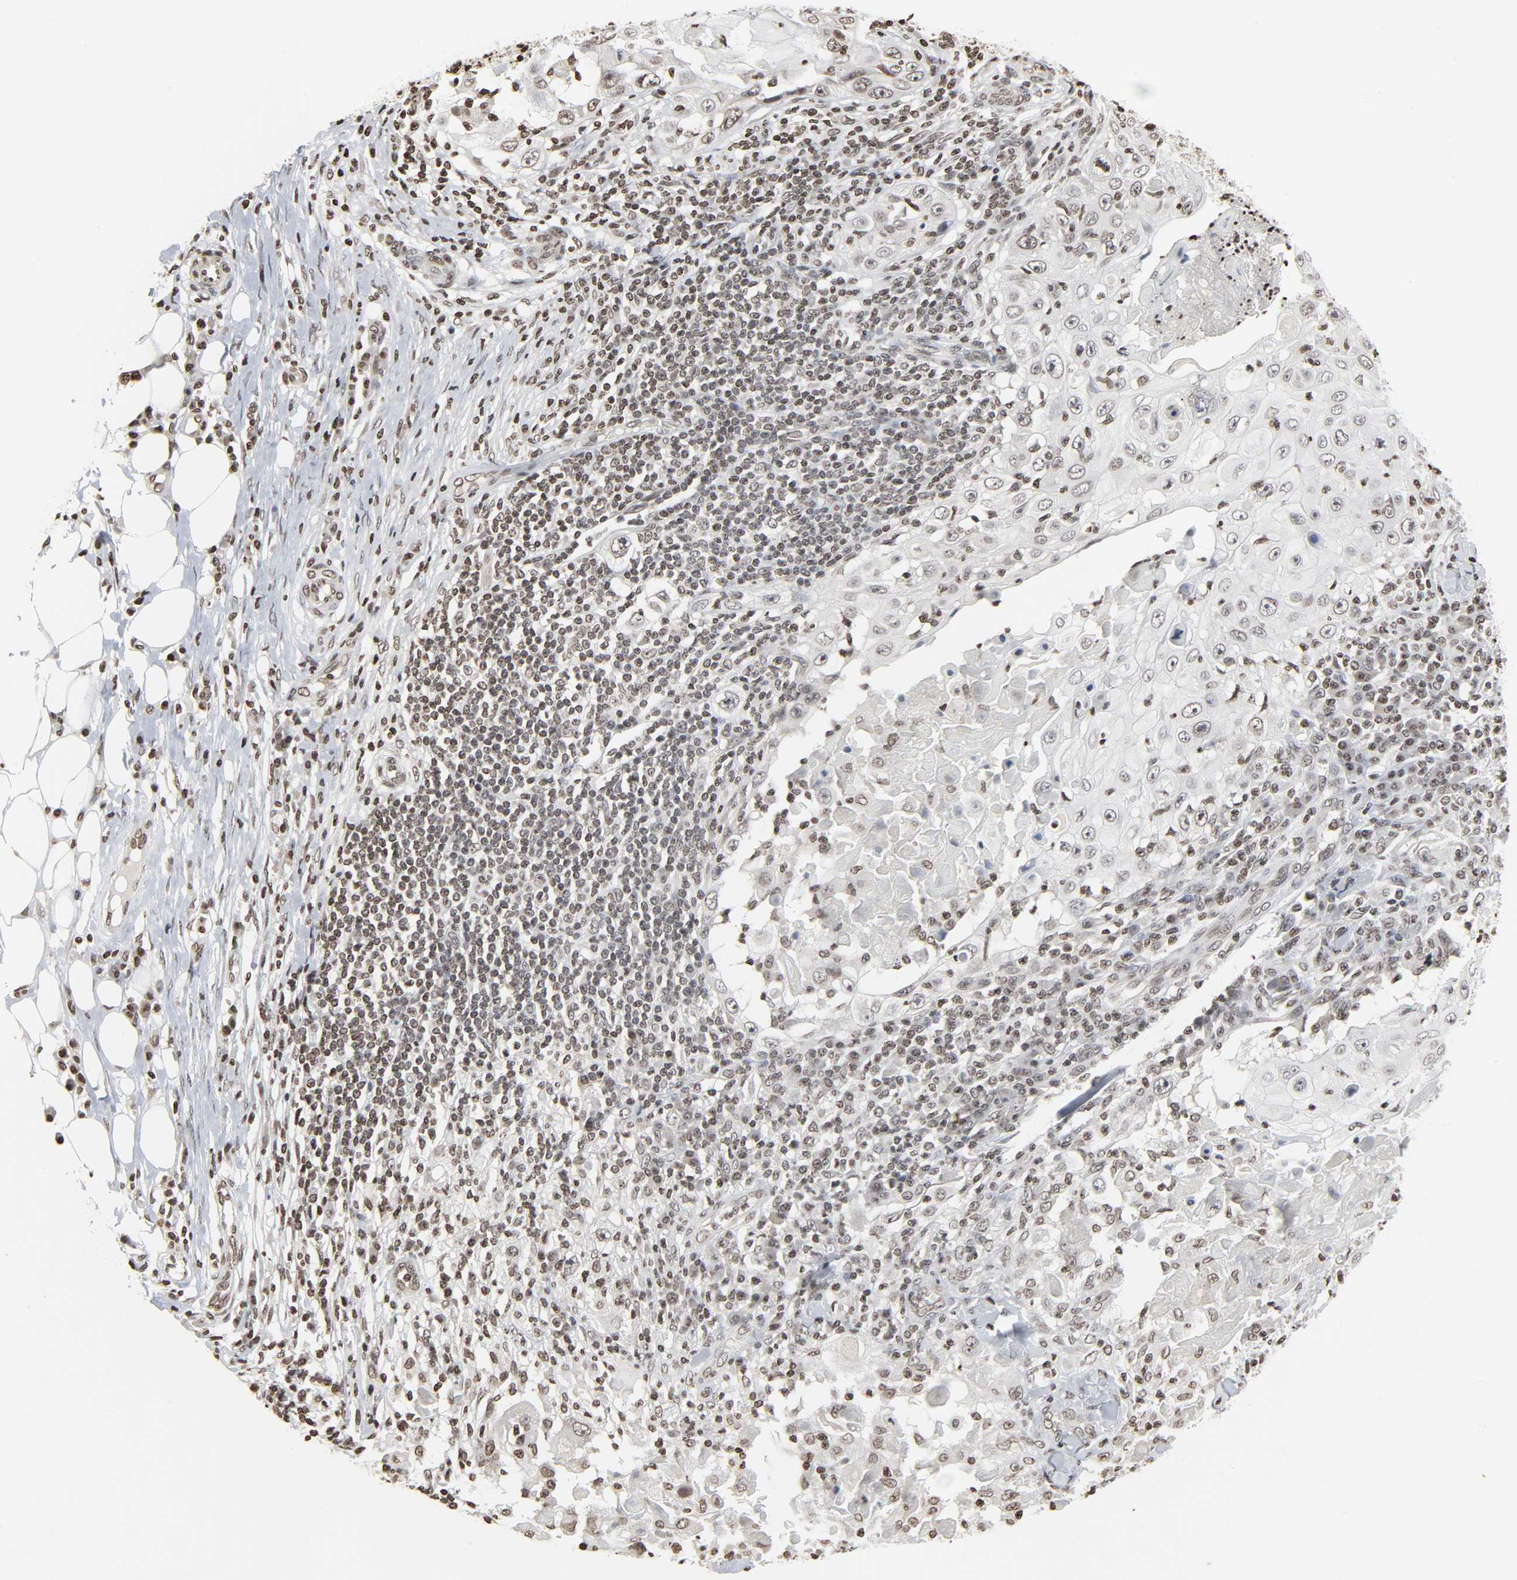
{"staining": {"intensity": "weak", "quantity": ">75%", "location": "nuclear"}, "tissue": "skin cancer", "cell_type": "Tumor cells", "image_type": "cancer", "snomed": [{"axis": "morphology", "description": "Squamous cell carcinoma, NOS"}, {"axis": "topography", "description": "Skin"}], "caption": "Weak nuclear positivity is present in about >75% of tumor cells in skin cancer (squamous cell carcinoma).", "gene": "ELAVL1", "patient": {"sex": "male", "age": 86}}